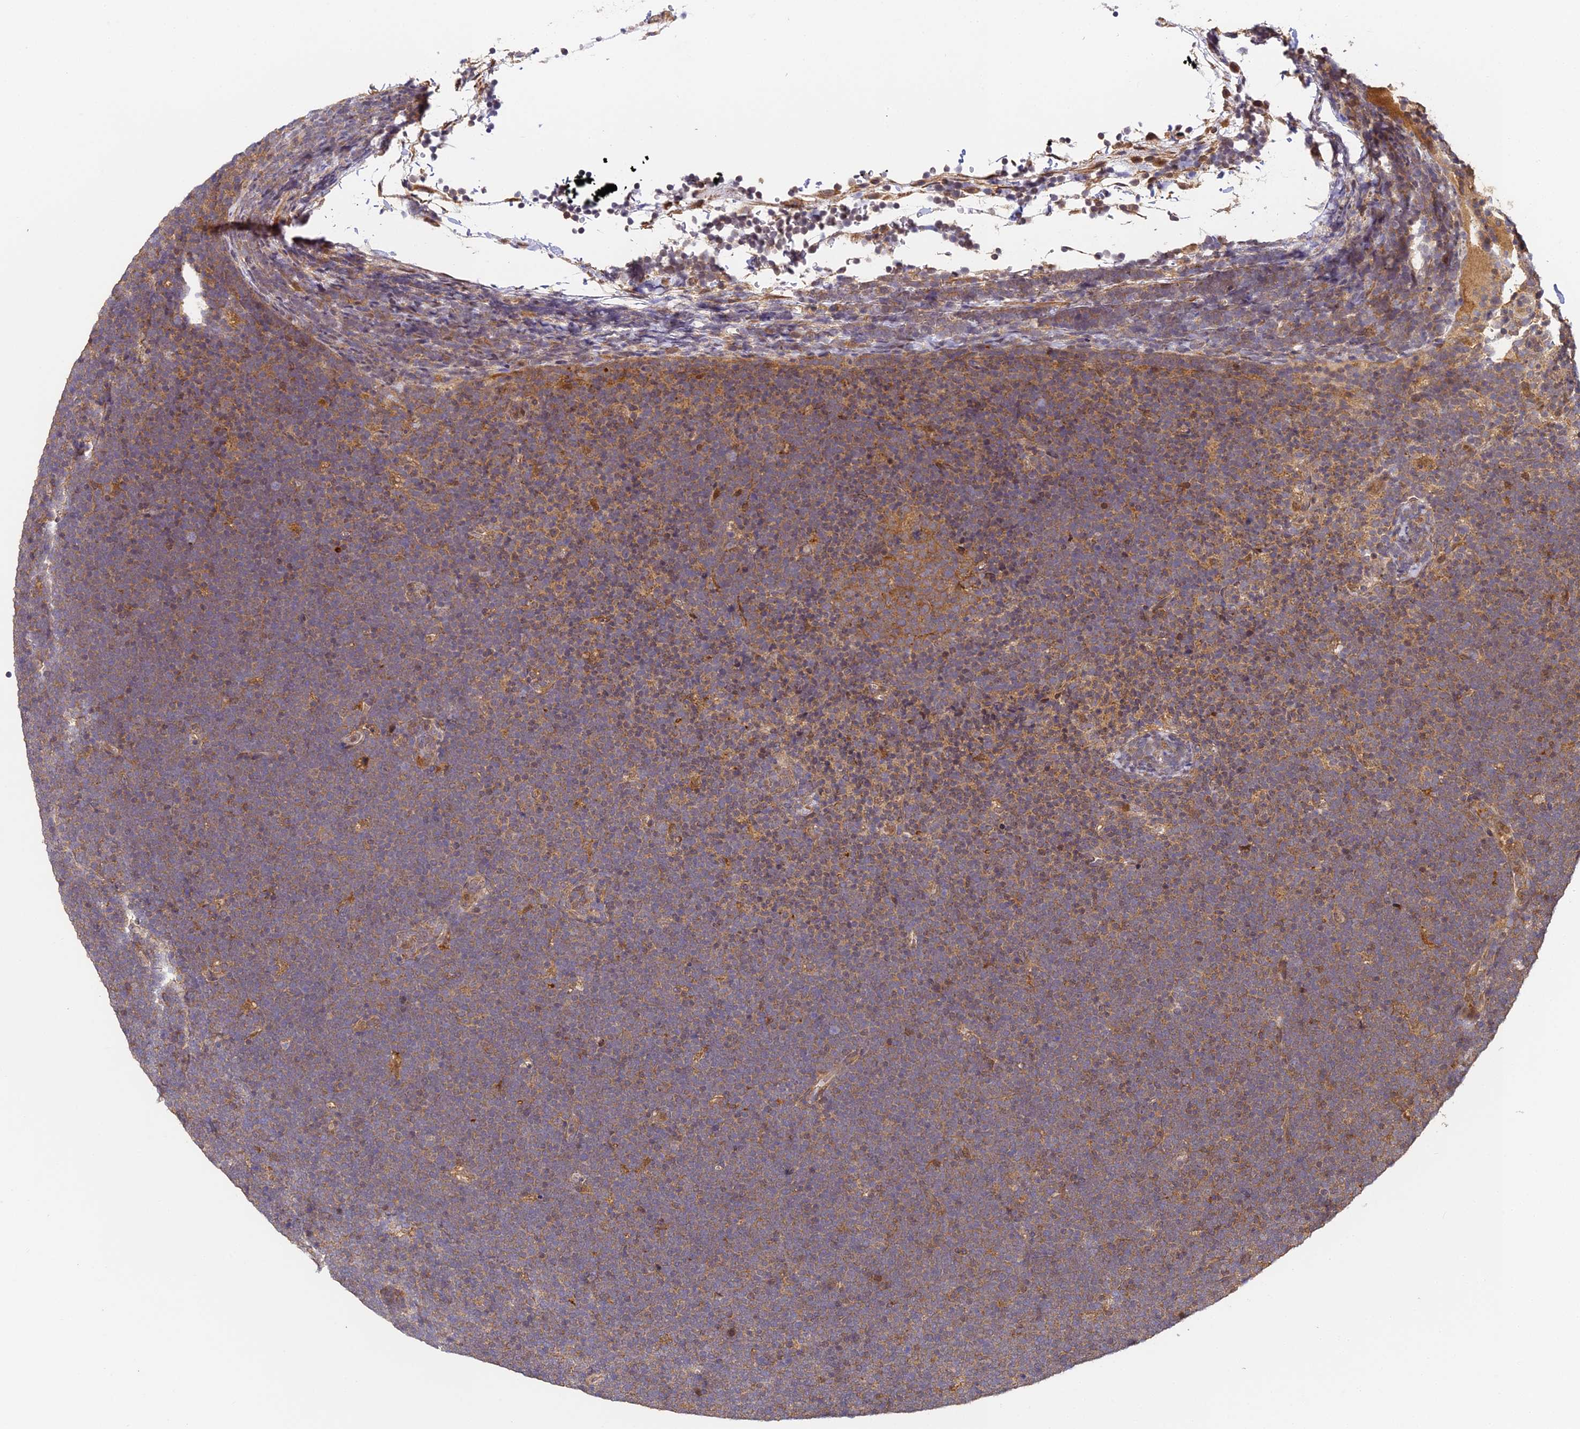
{"staining": {"intensity": "negative", "quantity": "none", "location": "none"}, "tissue": "lymphoma", "cell_type": "Tumor cells", "image_type": "cancer", "snomed": [{"axis": "morphology", "description": "Malignant lymphoma, non-Hodgkin's type, High grade"}, {"axis": "topography", "description": "Lymph node"}], "caption": "High power microscopy photomicrograph of an immunohistochemistry (IHC) photomicrograph of malignant lymphoma, non-Hodgkin's type (high-grade), revealing no significant expression in tumor cells.", "gene": "ZNF443", "patient": {"sex": "male", "age": 13}}